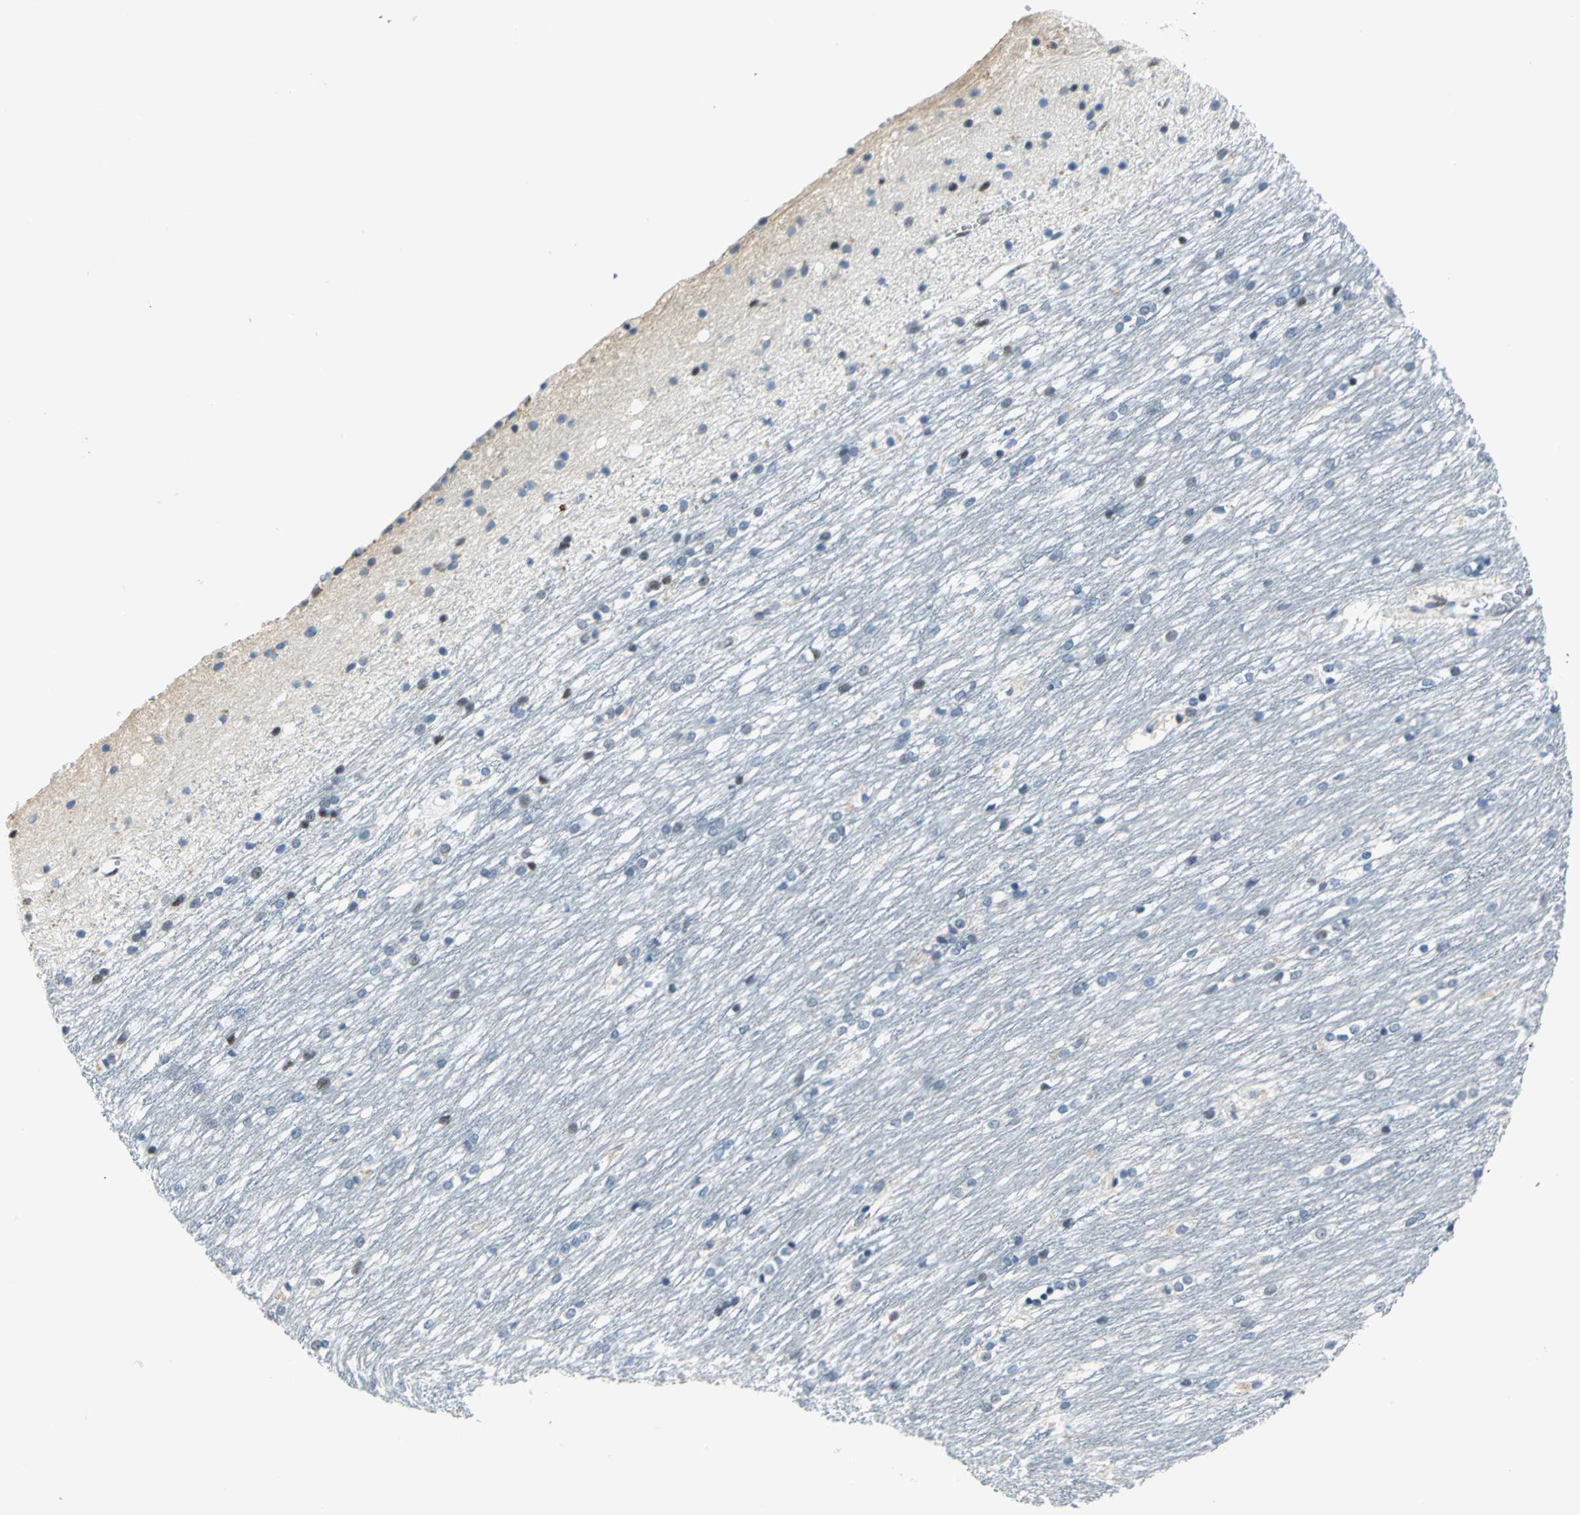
{"staining": {"intensity": "strong", "quantity": "<25%", "location": "cytoplasmic/membranous"}, "tissue": "caudate", "cell_type": "Glial cells", "image_type": "normal", "snomed": [{"axis": "morphology", "description": "Normal tissue, NOS"}, {"axis": "topography", "description": "Lateral ventricle wall"}], "caption": "Immunohistochemistry (DAB) staining of normal human caudate reveals strong cytoplasmic/membranous protein expression in about <25% of glial cells.", "gene": "RAD17", "patient": {"sex": "female", "age": 19}}